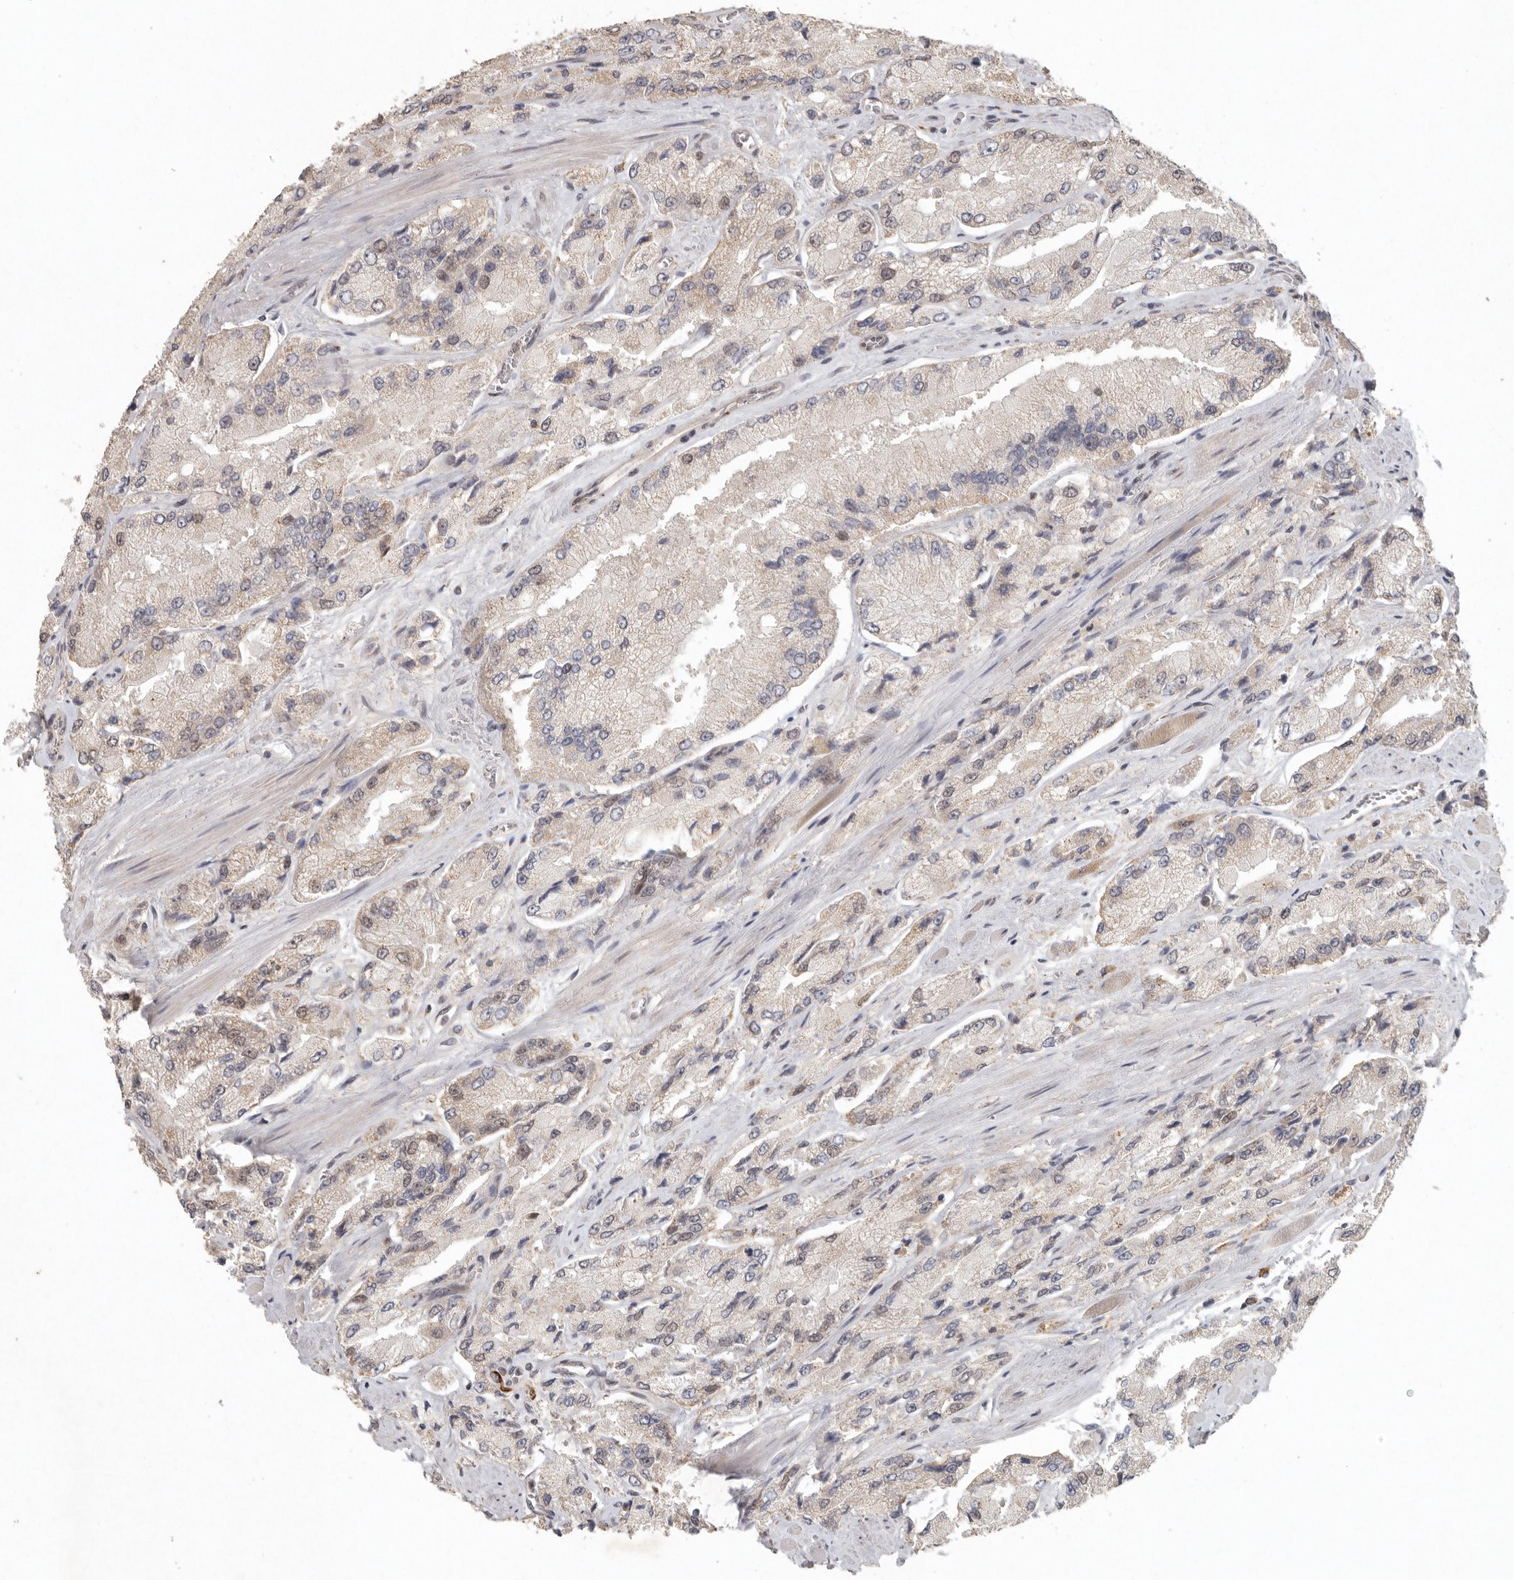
{"staining": {"intensity": "weak", "quantity": "<25%", "location": "cytoplasmic/membranous"}, "tissue": "prostate cancer", "cell_type": "Tumor cells", "image_type": "cancer", "snomed": [{"axis": "morphology", "description": "Adenocarcinoma, High grade"}, {"axis": "topography", "description": "Prostate"}], "caption": "High power microscopy image of an IHC histopathology image of prostate cancer (adenocarcinoma (high-grade)), revealing no significant positivity in tumor cells.", "gene": "LRRC75A", "patient": {"sex": "male", "age": 58}}